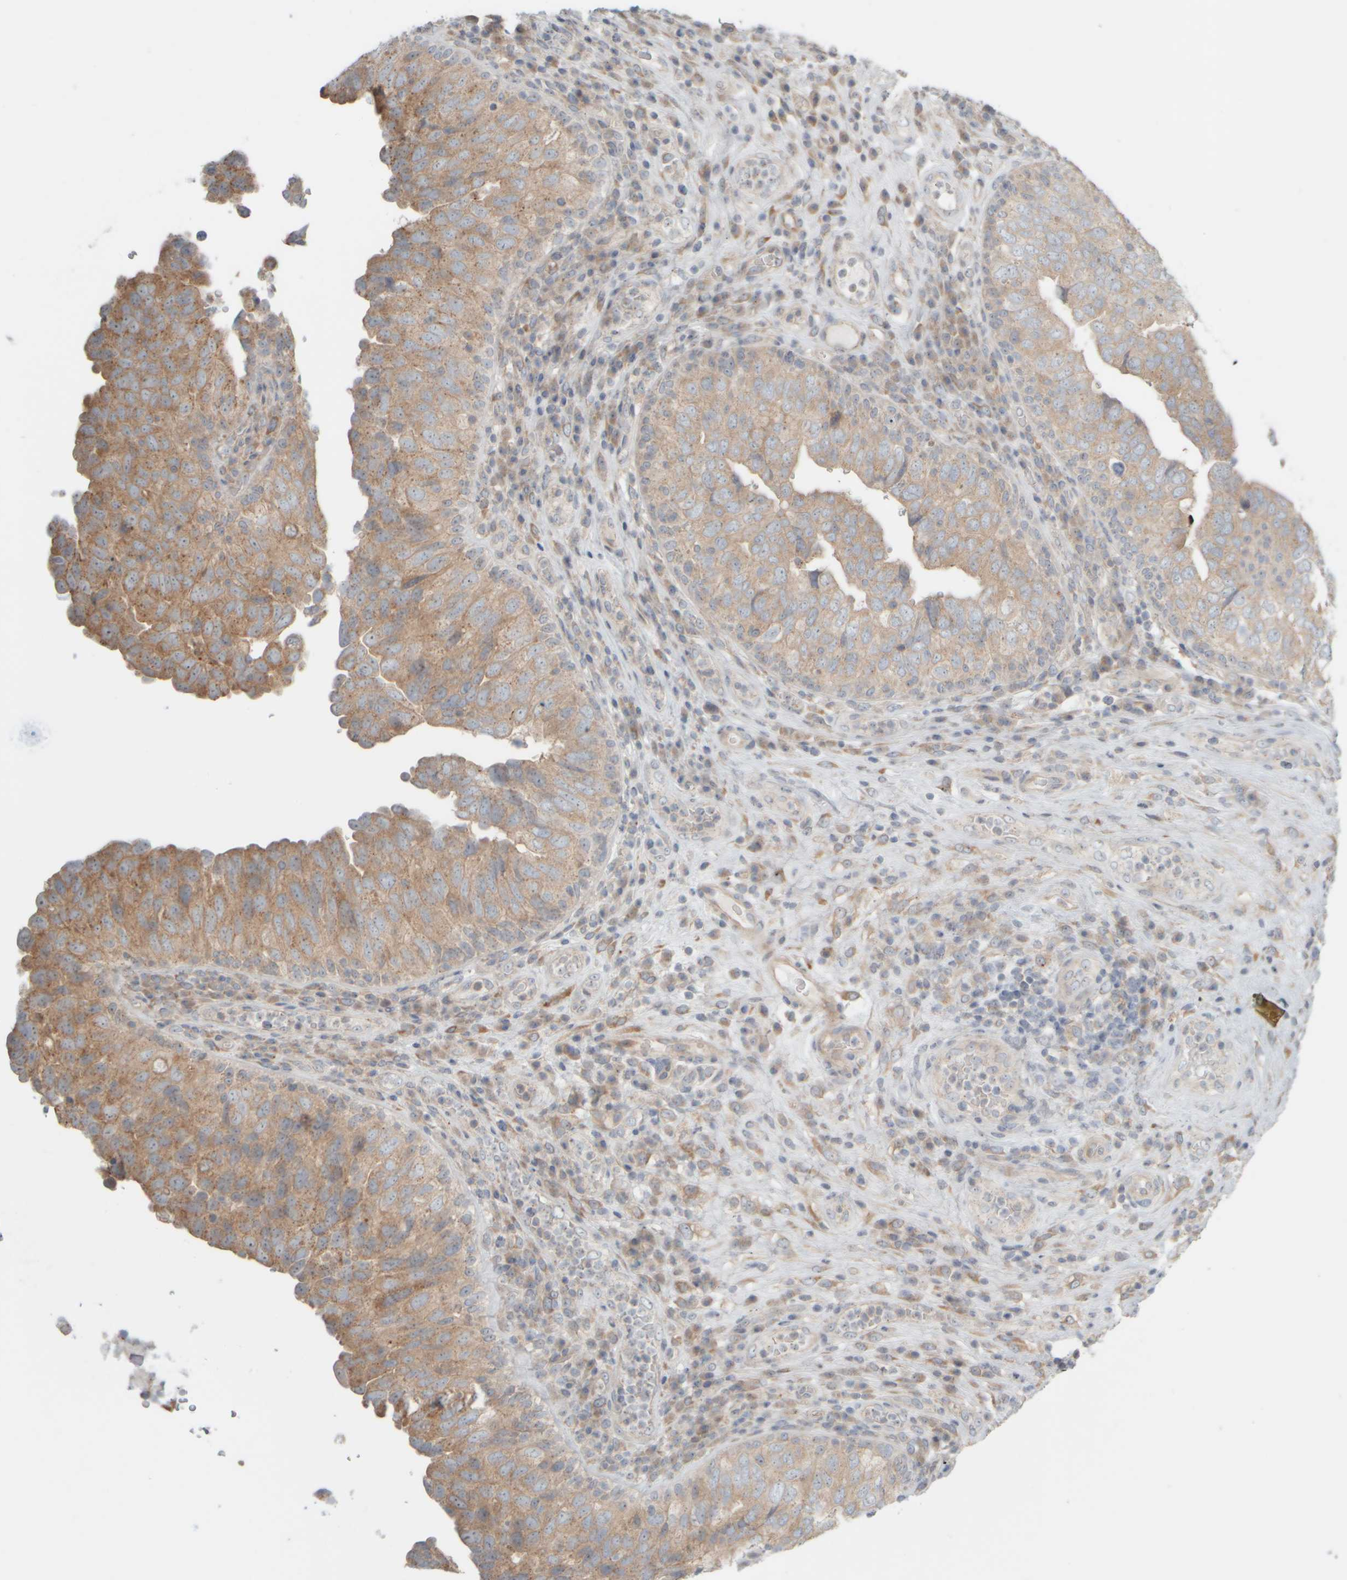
{"staining": {"intensity": "weak", "quantity": ">75%", "location": "cytoplasmic/membranous"}, "tissue": "urothelial cancer", "cell_type": "Tumor cells", "image_type": "cancer", "snomed": [{"axis": "morphology", "description": "Urothelial carcinoma, High grade"}, {"axis": "topography", "description": "Urinary bladder"}], "caption": "High-grade urothelial carcinoma tissue exhibits weak cytoplasmic/membranous staining in approximately >75% of tumor cells, visualized by immunohistochemistry.", "gene": "HGS", "patient": {"sex": "female", "age": 82}}